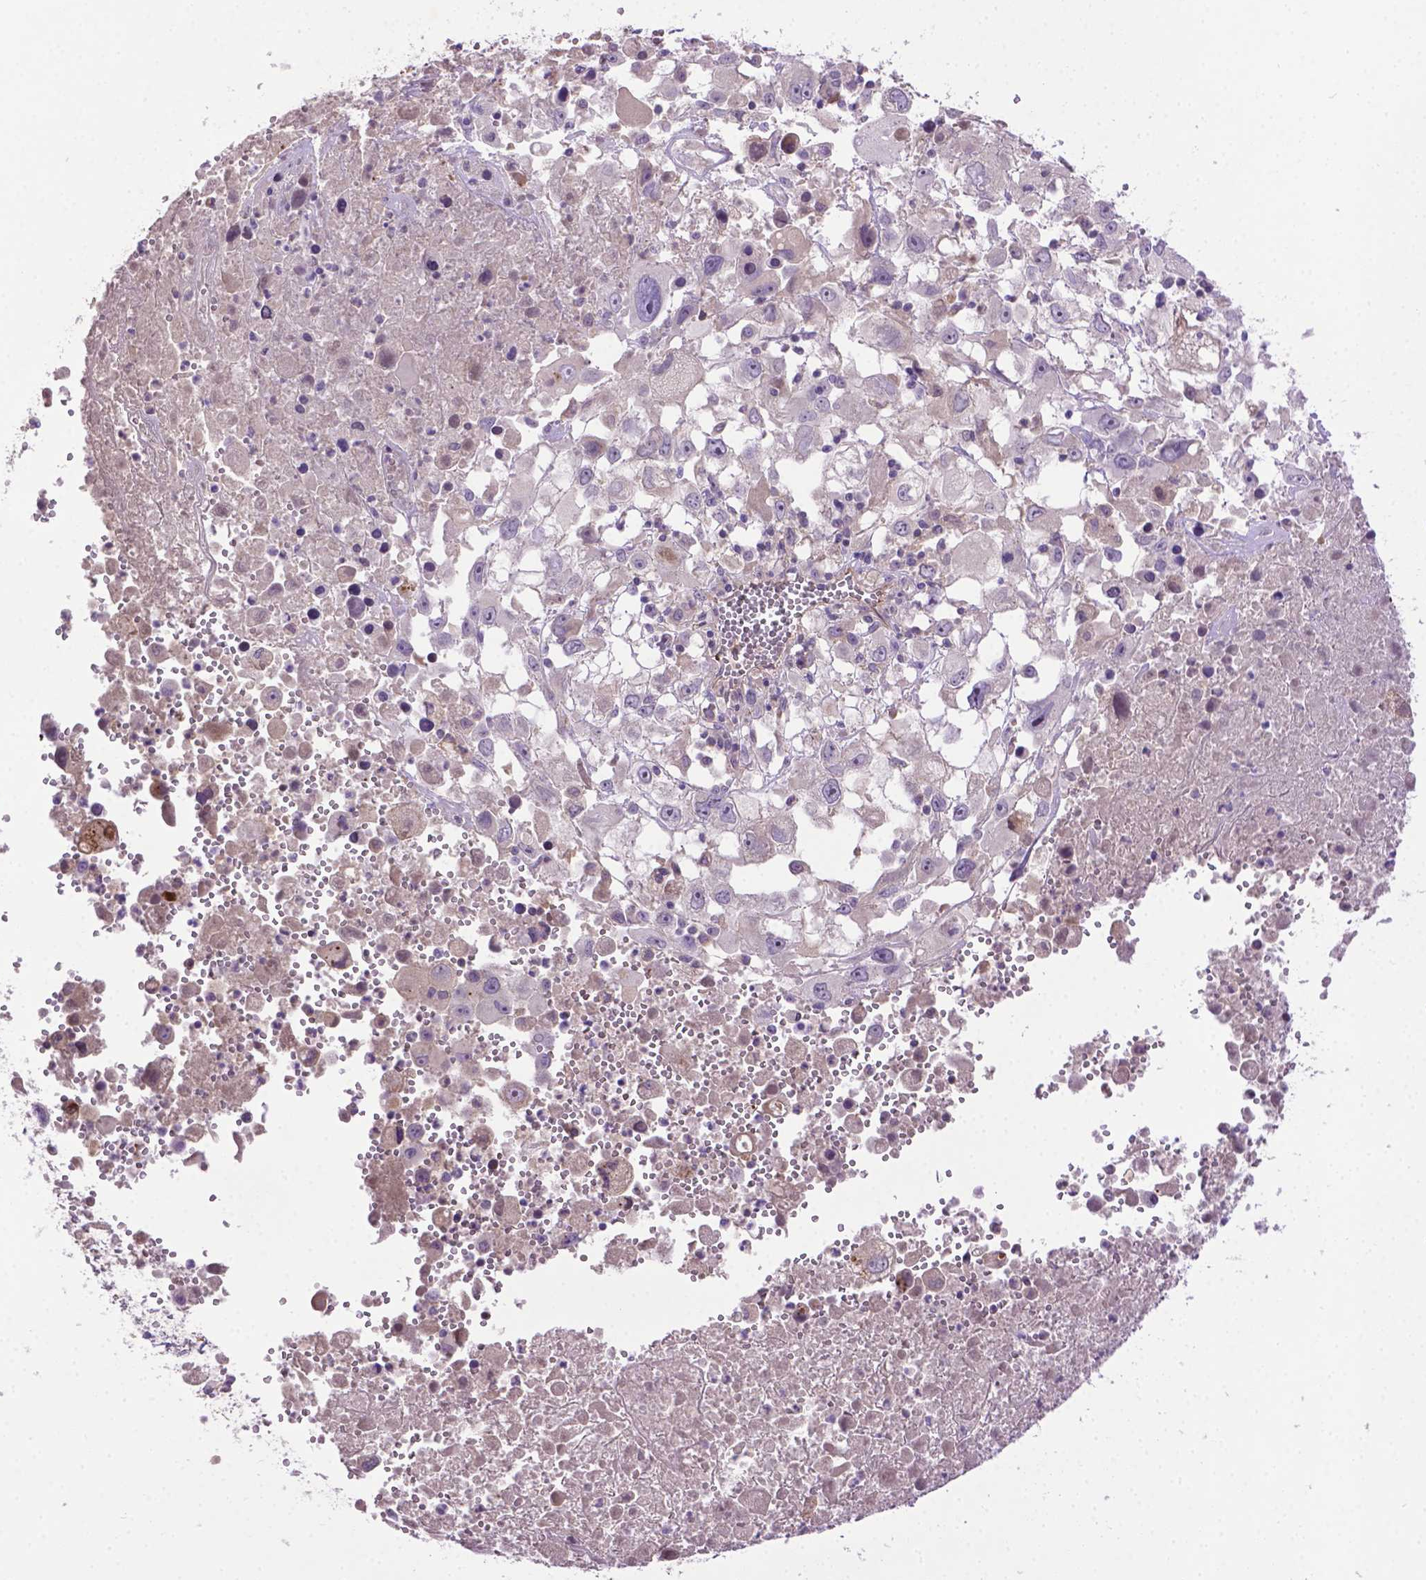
{"staining": {"intensity": "negative", "quantity": "none", "location": "none"}, "tissue": "melanoma", "cell_type": "Tumor cells", "image_type": "cancer", "snomed": [{"axis": "morphology", "description": "Malignant melanoma, Metastatic site"}, {"axis": "topography", "description": "Soft tissue"}], "caption": "Human melanoma stained for a protein using immunohistochemistry (IHC) exhibits no expression in tumor cells.", "gene": "CCER2", "patient": {"sex": "male", "age": 50}}